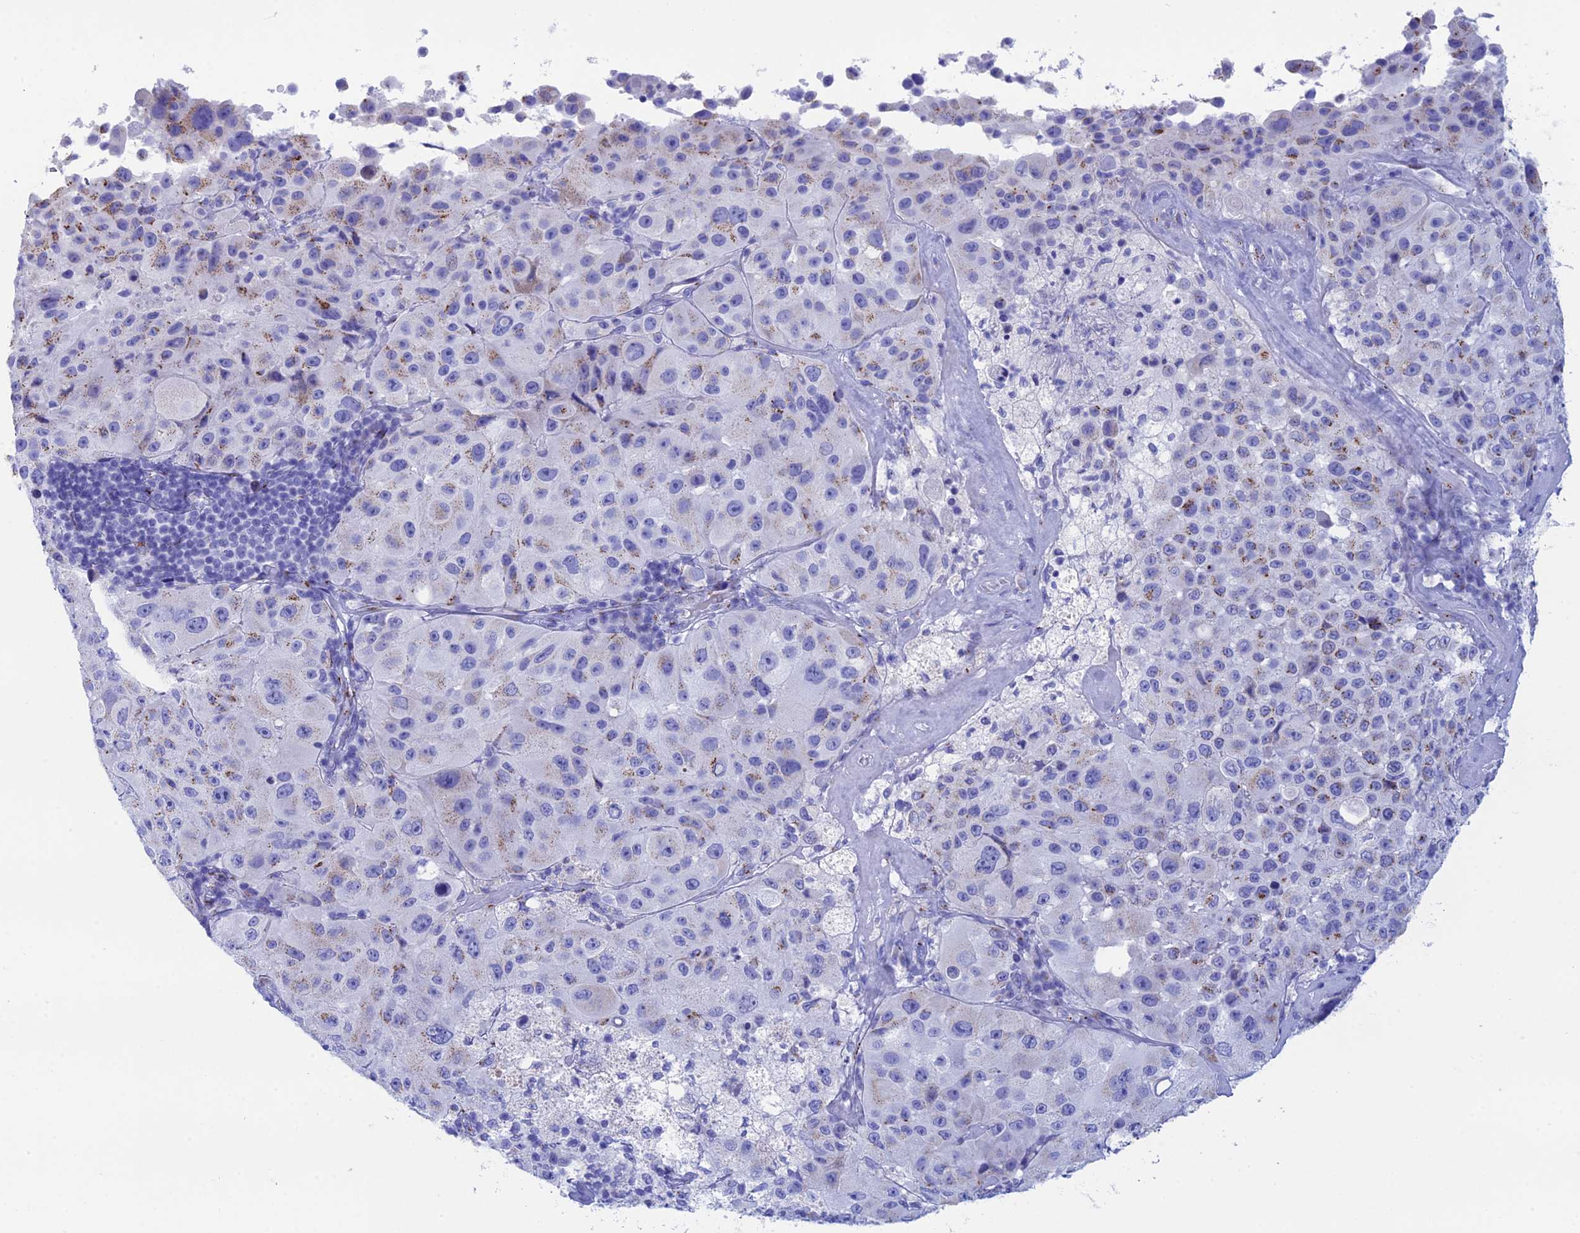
{"staining": {"intensity": "weak", "quantity": "<25%", "location": "cytoplasmic/membranous"}, "tissue": "melanoma", "cell_type": "Tumor cells", "image_type": "cancer", "snomed": [{"axis": "morphology", "description": "Malignant melanoma, Metastatic site"}, {"axis": "topography", "description": "Lymph node"}], "caption": "An image of human melanoma is negative for staining in tumor cells.", "gene": "ERICH4", "patient": {"sex": "male", "age": 62}}